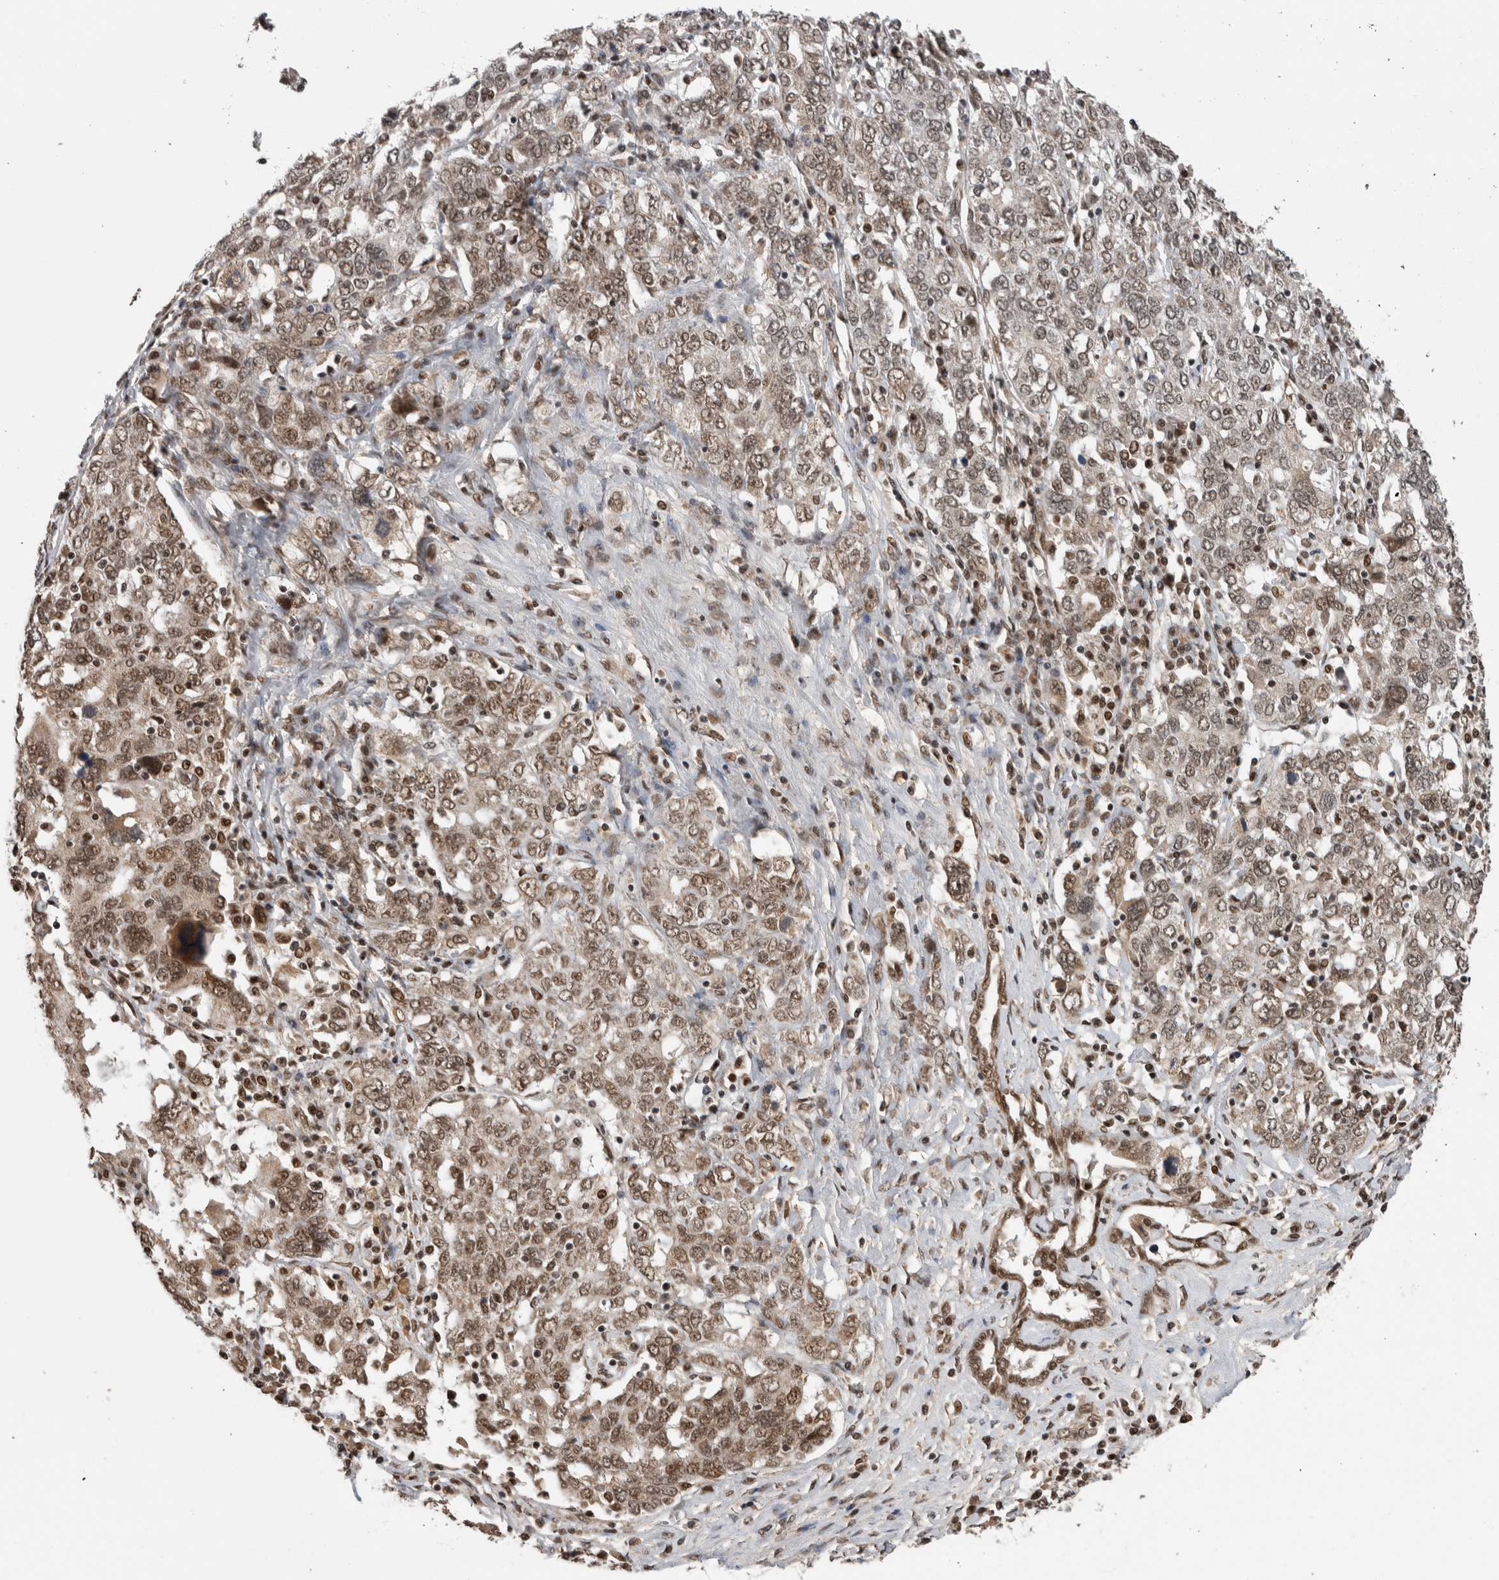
{"staining": {"intensity": "moderate", "quantity": ">75%", "location": "nuclear"}, "tissue": "ovarian cancer", "cell_type": "Tumor cells", "image_type": "cancer", "snomed": [{"axis": "morphology", "description": "Carcinoma, endometroid"}, {"axis": "topography", "description": "Ovary"}], "caption": "The histopathology image demonstrates staining of ovarian cancer (endometroid carcinoma), revealing moderate nuclear protein staining (brown color) within tumor cells. (IHC, brightfield microscopy, high magnification).", "gene": "CPSF2", "patient": {"sex": "female", "age": 62}}